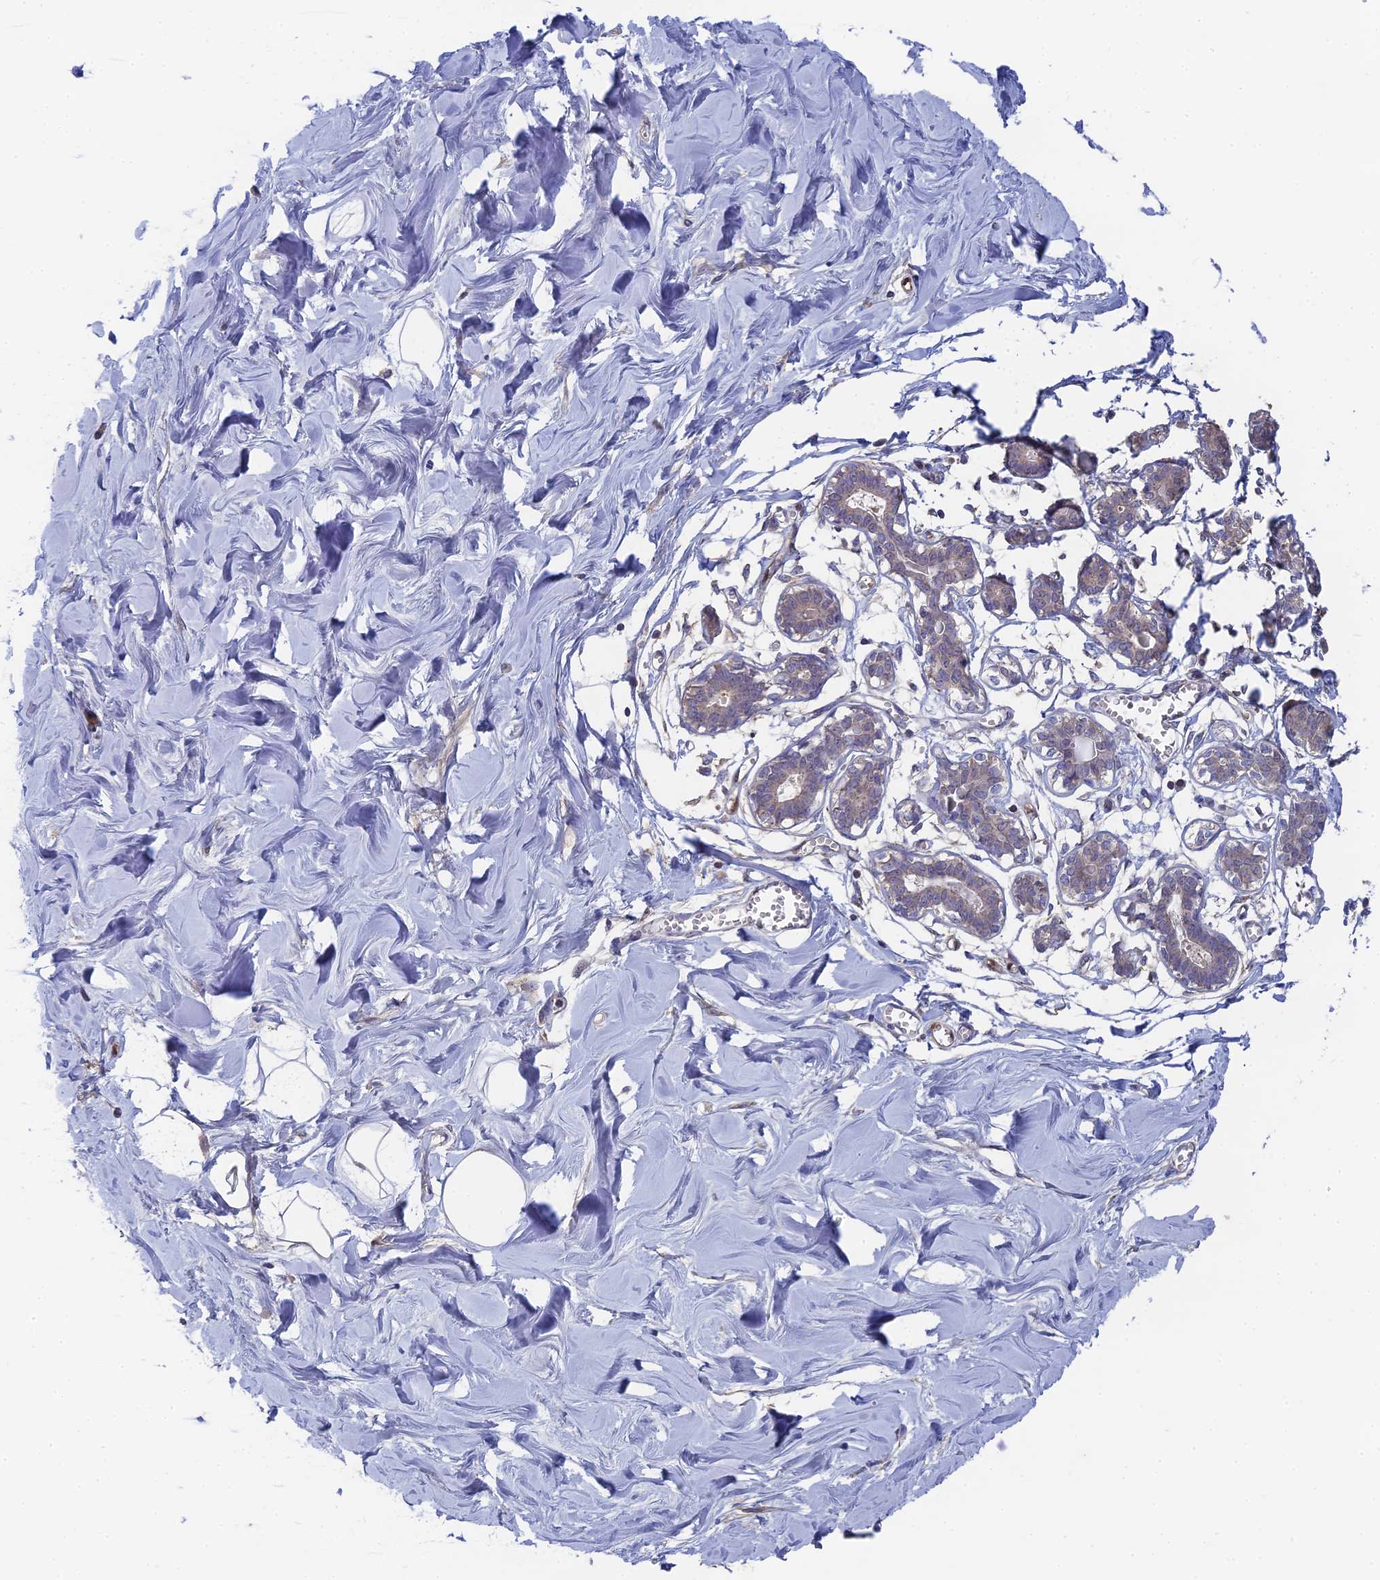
{"staining": {"intensity": "negative", "quantity": "none", "location": "none"}, "tissue": "breast", "cell_type": "Adipocytes", "image_type": "normal", "snomed": [{"axis": "morphology", "description": "Normal tissue, NOS"}, {"axis": "topography", "description": "Breast"}], "caption": "Protein analysis of unremarkable breast exhibits no significant staining in adipocytes. (Brightfield microscopy of DAB (3,3'-diaminobenzidine) immunohistochemistry (IHC) at high magnification).", "gene": "RPIA", "patient": {"sex": "female", "age": 27}}